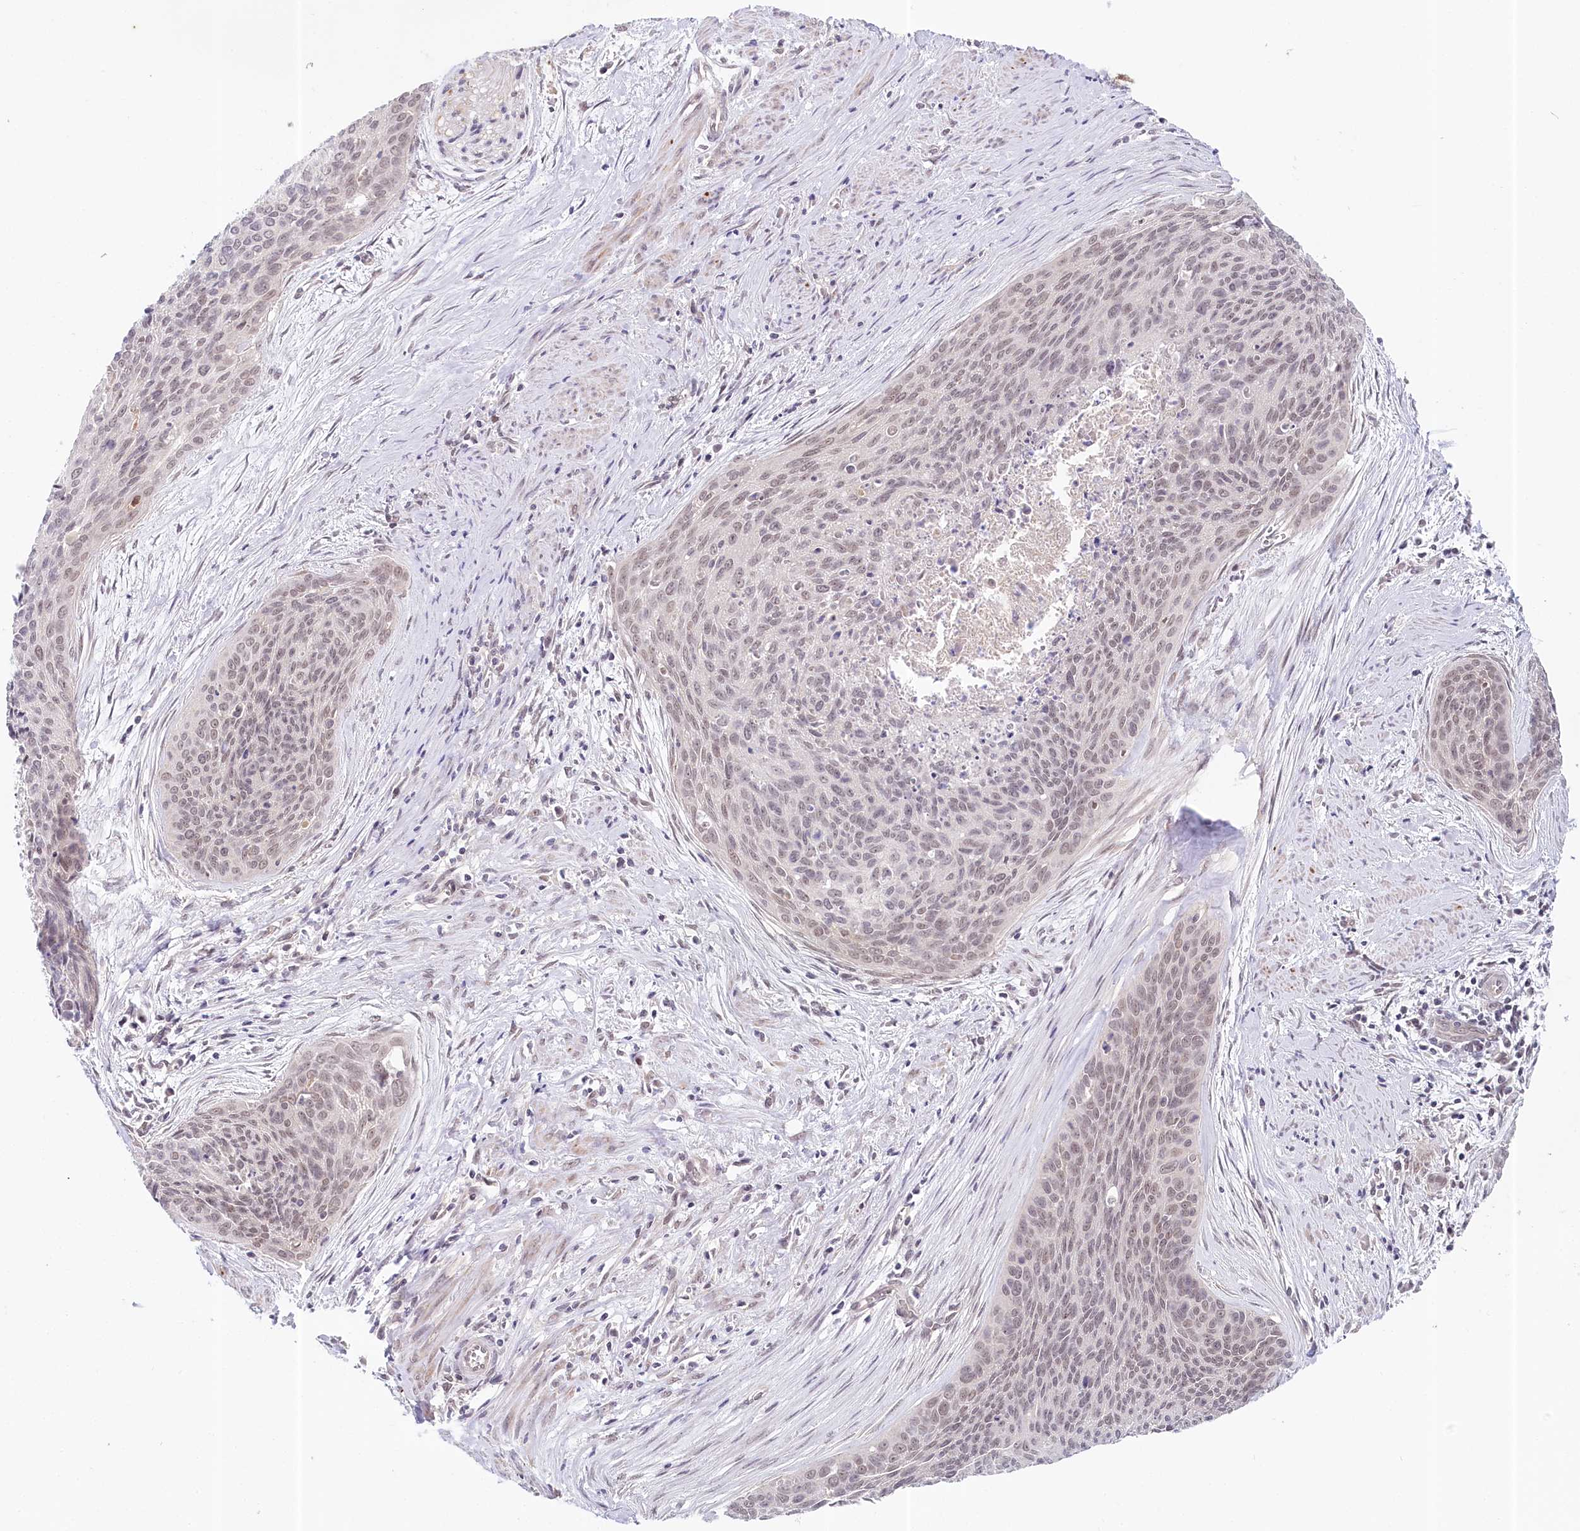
{"staining": {"intensity": "weak", "quantity": "25%-75%", "location": "nuclear"}, "tissue": "cervical cancer", "cell_type": "Tumor cells", "image_type": "cancer", "snomed": [{"axis": "morphology", "description": "Squamous cell carcinoma, NOS"}, {"axis": "topography", "description": "Cervix"}], "caption": "Immunohistochemistry (IHC) staining of cervical squamous cell carcinoma, which reveals low levels of weak nuclear staining in approximately 25%-75% of tumor cells indicating weak nuclear protein expression. The staining was performed using DAB (brown) for protein detection and nuclei were counterstained in hematoxylin (blue).", "gene": "AMTN", "patient": {"sex": "female", "age": 55}}